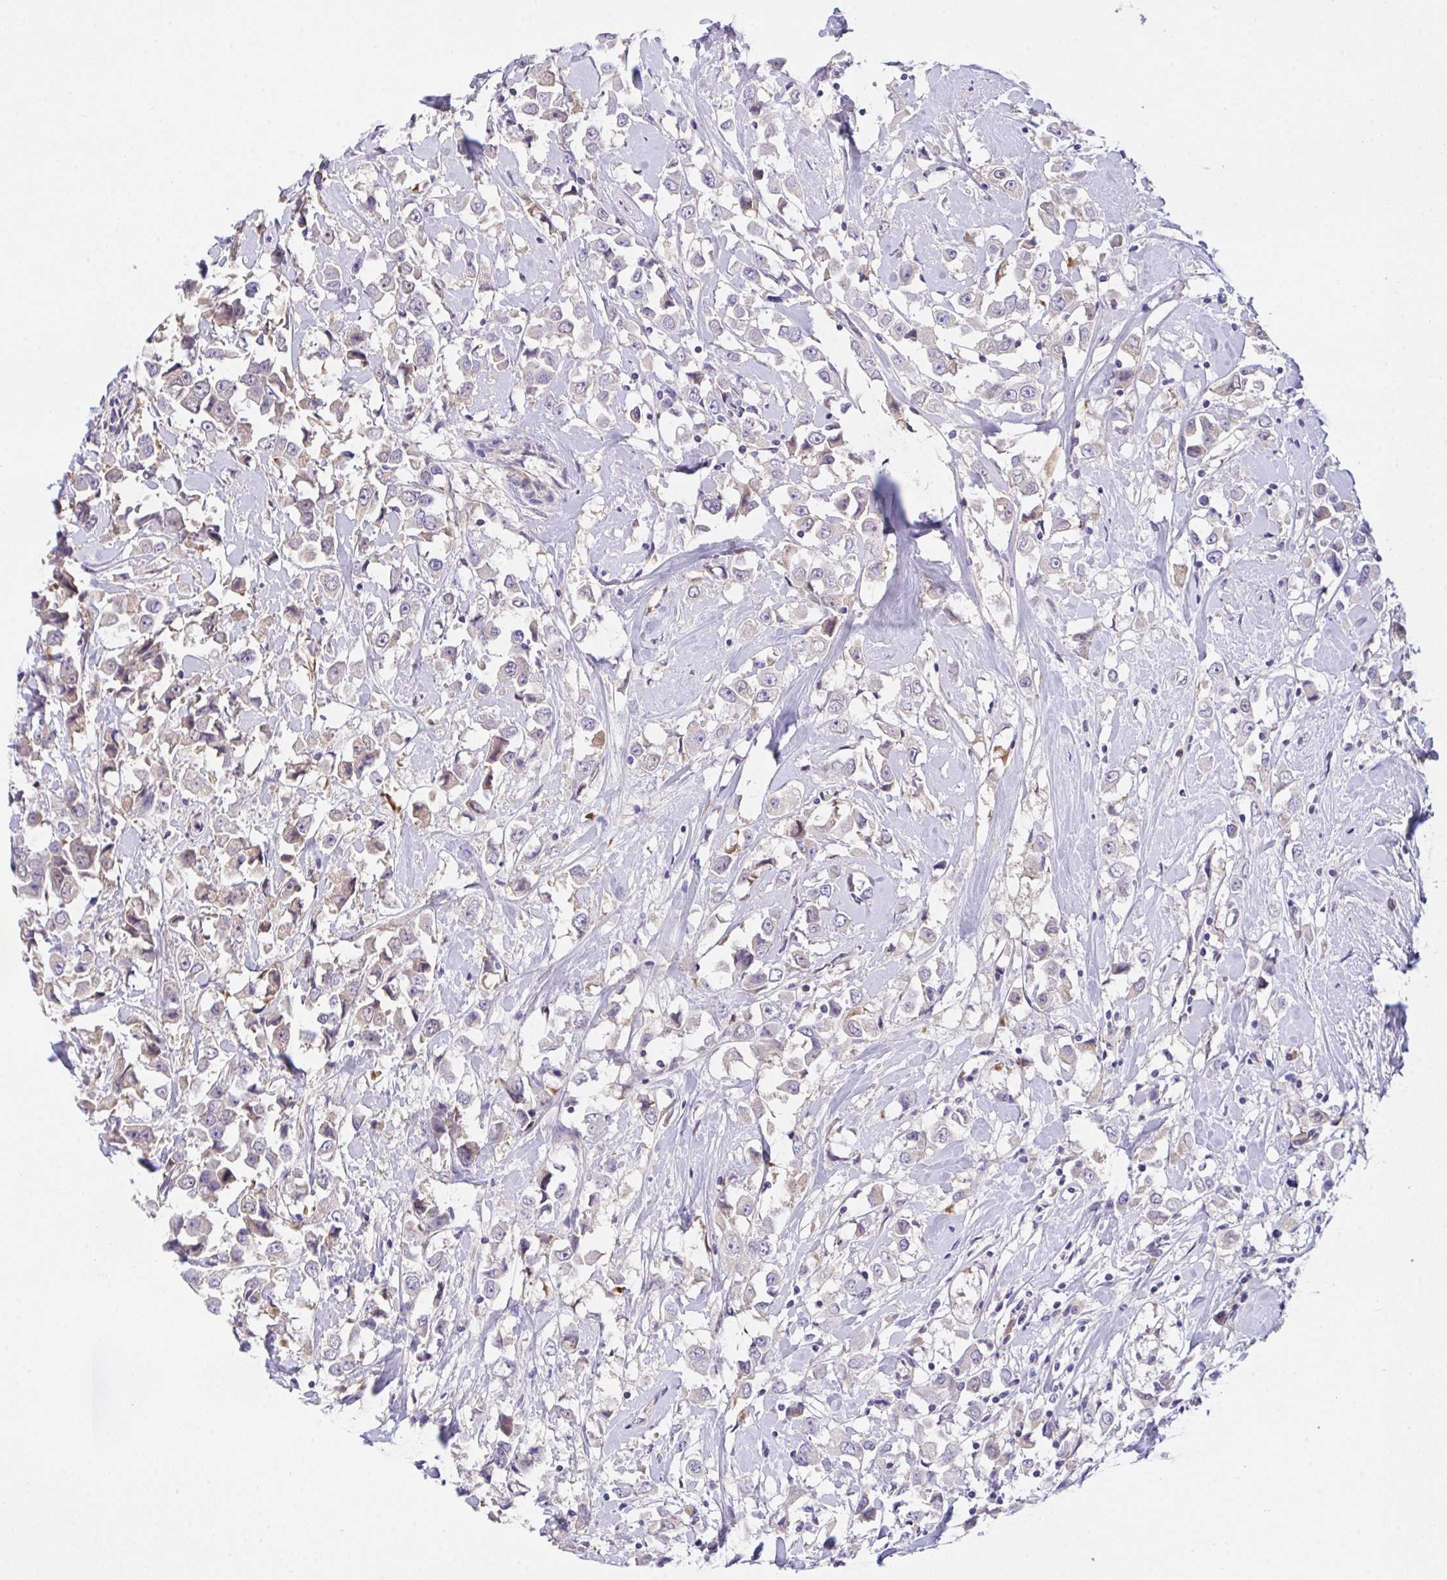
{"staining": {"intensity": "weak", "quantity": "<25%", "location": "cytoplasmic/membranous"}, "tissue": "breast cancer", "cell_type": "Tumor cells", "image_type": "cancer", "snomed": [{"axis": "morphology", "description": "Duct carcinoma"}, {"axis": "topography", "description": "Breast"}], "caption": "A histopathology image of human breast infiltrating ductal carcinoma is negative for staining in tumor cells. (DAB (3,3'-diaminobenzidine) IHC visualized using brightfield microscopy, high magnification).", "gene": "ZNF581", "patient": {"sex": "female", "age": 61}}